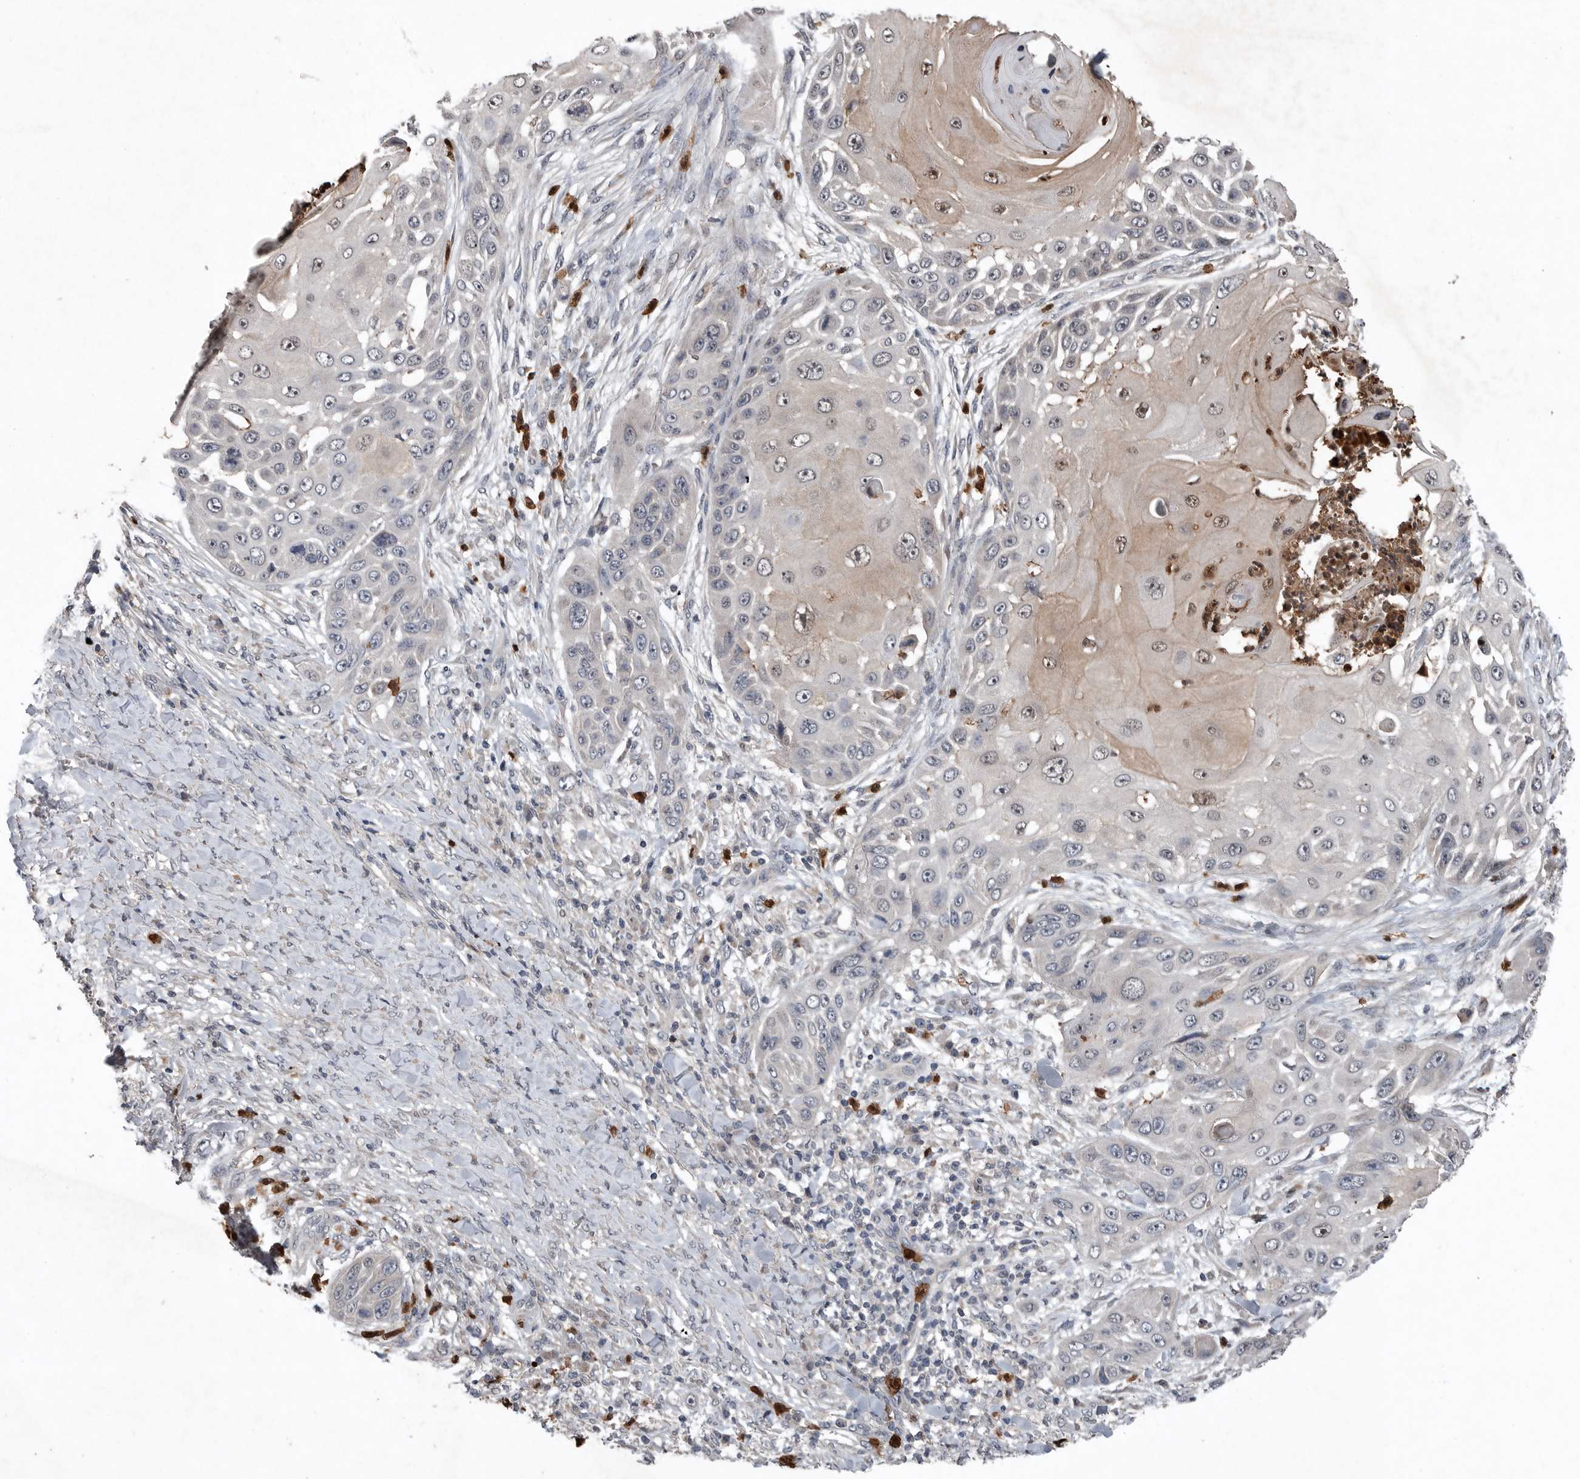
{"staining": {"intensity": "weak", "quantity": "25%-75%", "location": "cytoplasmic/membranous,nuclear"}, "tissue": "skin cancer", "cell_type": "Tumor cells", "image_type": "cancer", "snomed": [{"axis": "morphology", "description": "Squamous cell carcinoma, NOS"}, {"axis": "topography", "description": "Skin"}], "caption": "A low amount of weak cytoplasmic/membranous and nuclear staining is appreciated in approximately 25%-75% of tumor cells in squamous cell carcinoma (skin) tissue.", "gene": "SCP2", "patient": {"sex": "female", "age": 44}}